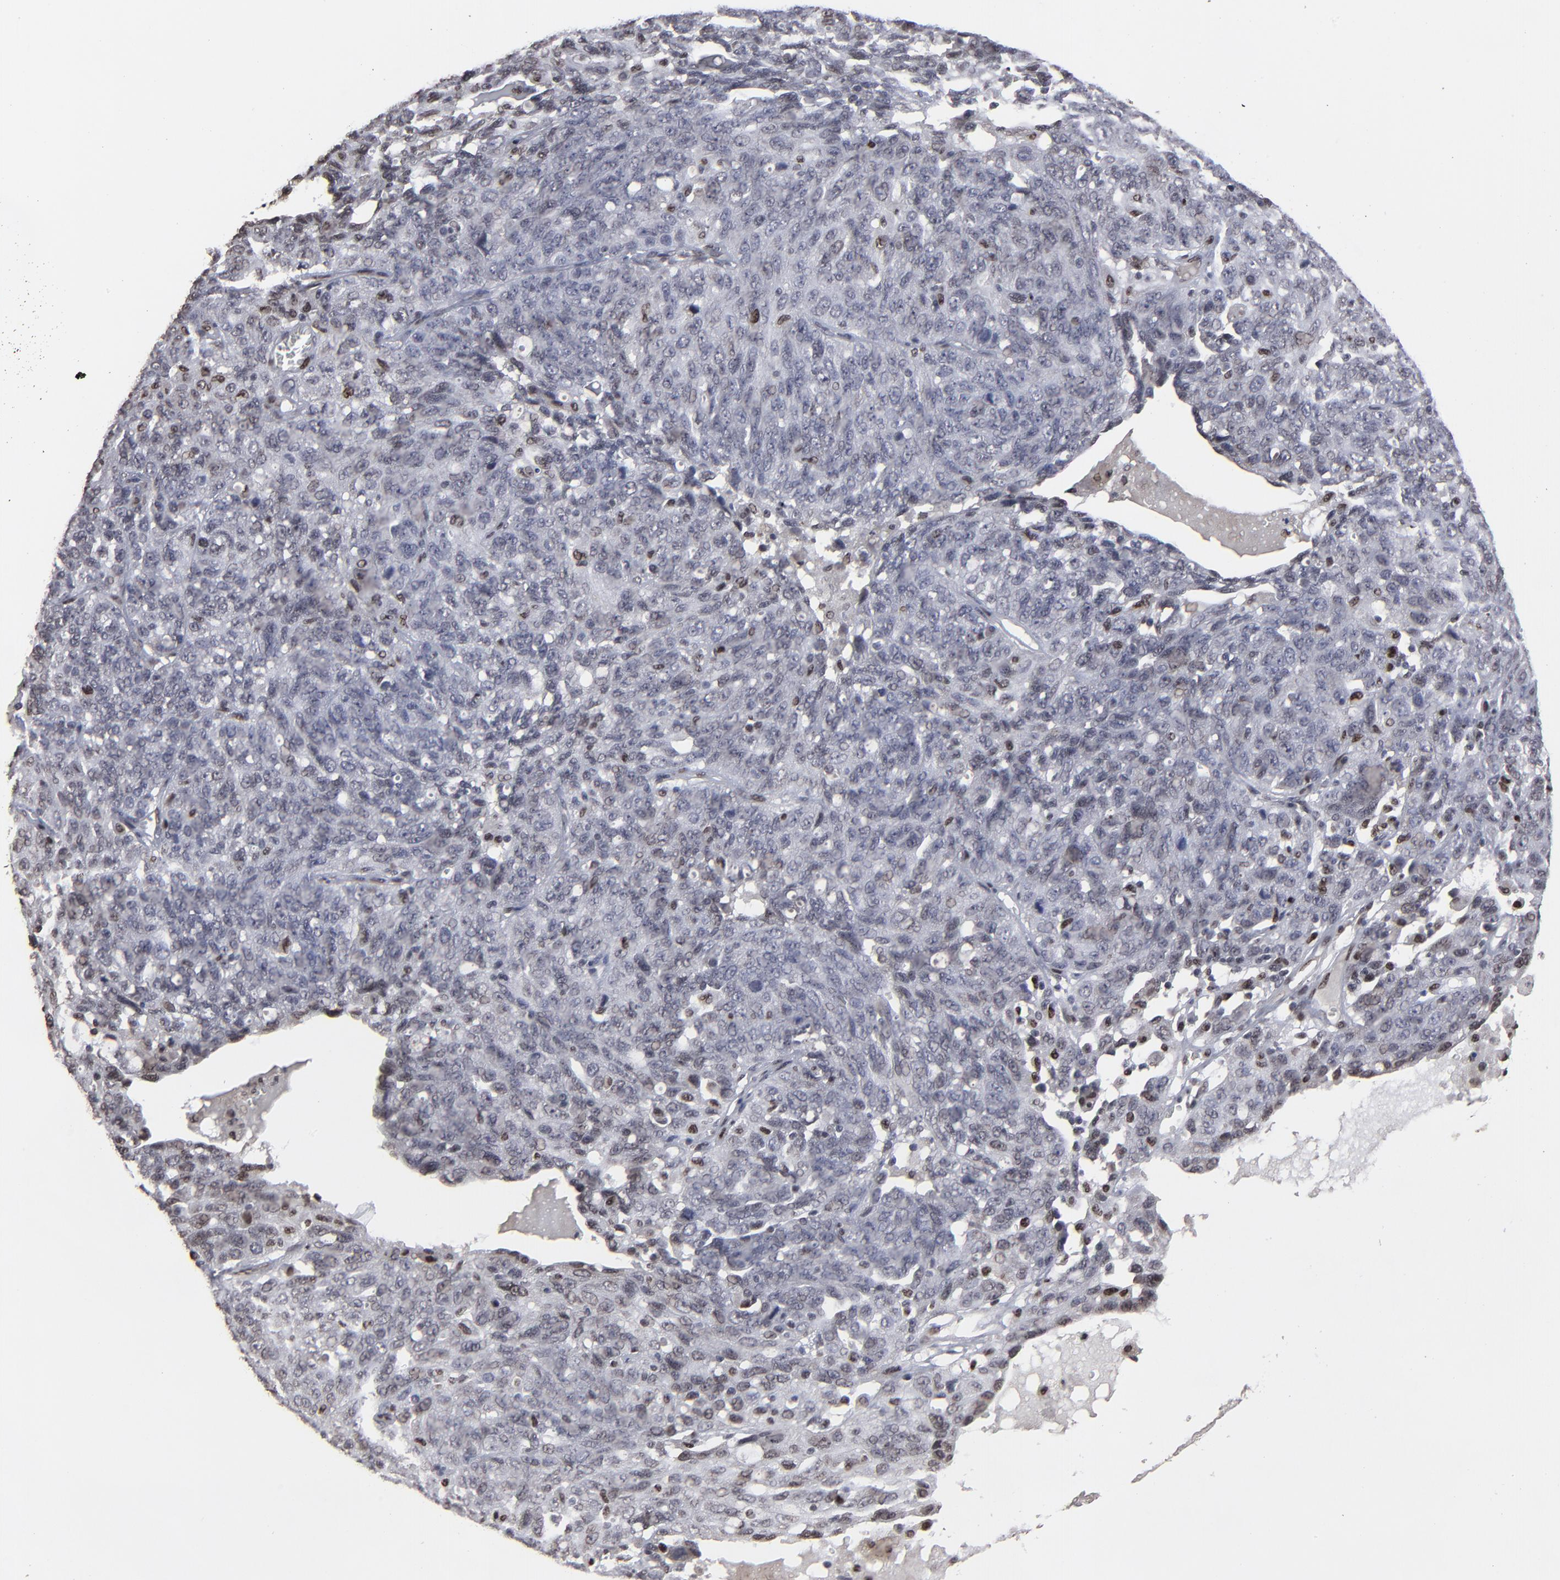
{"staining": {"intensity": "moderate", "quantity": "<25%", "location": "nuclear"}, "tissue": "ovarian cancer", "cell_type": "Tumor cells", "image_type": "cancer", "snomed": [{"axis": "morphology", "description": "Cystadenocarcinoma, serous, NOS"}, {"axis": "topography", "description": "Ovary"}], "caption": "Serous cystadenocarcinoma (ovarian) stained with a protein marker demonstrates moderate staining in tumor cells.", "gene": "BAZ1A", "patient": {"sex": "female", "age": 71}}